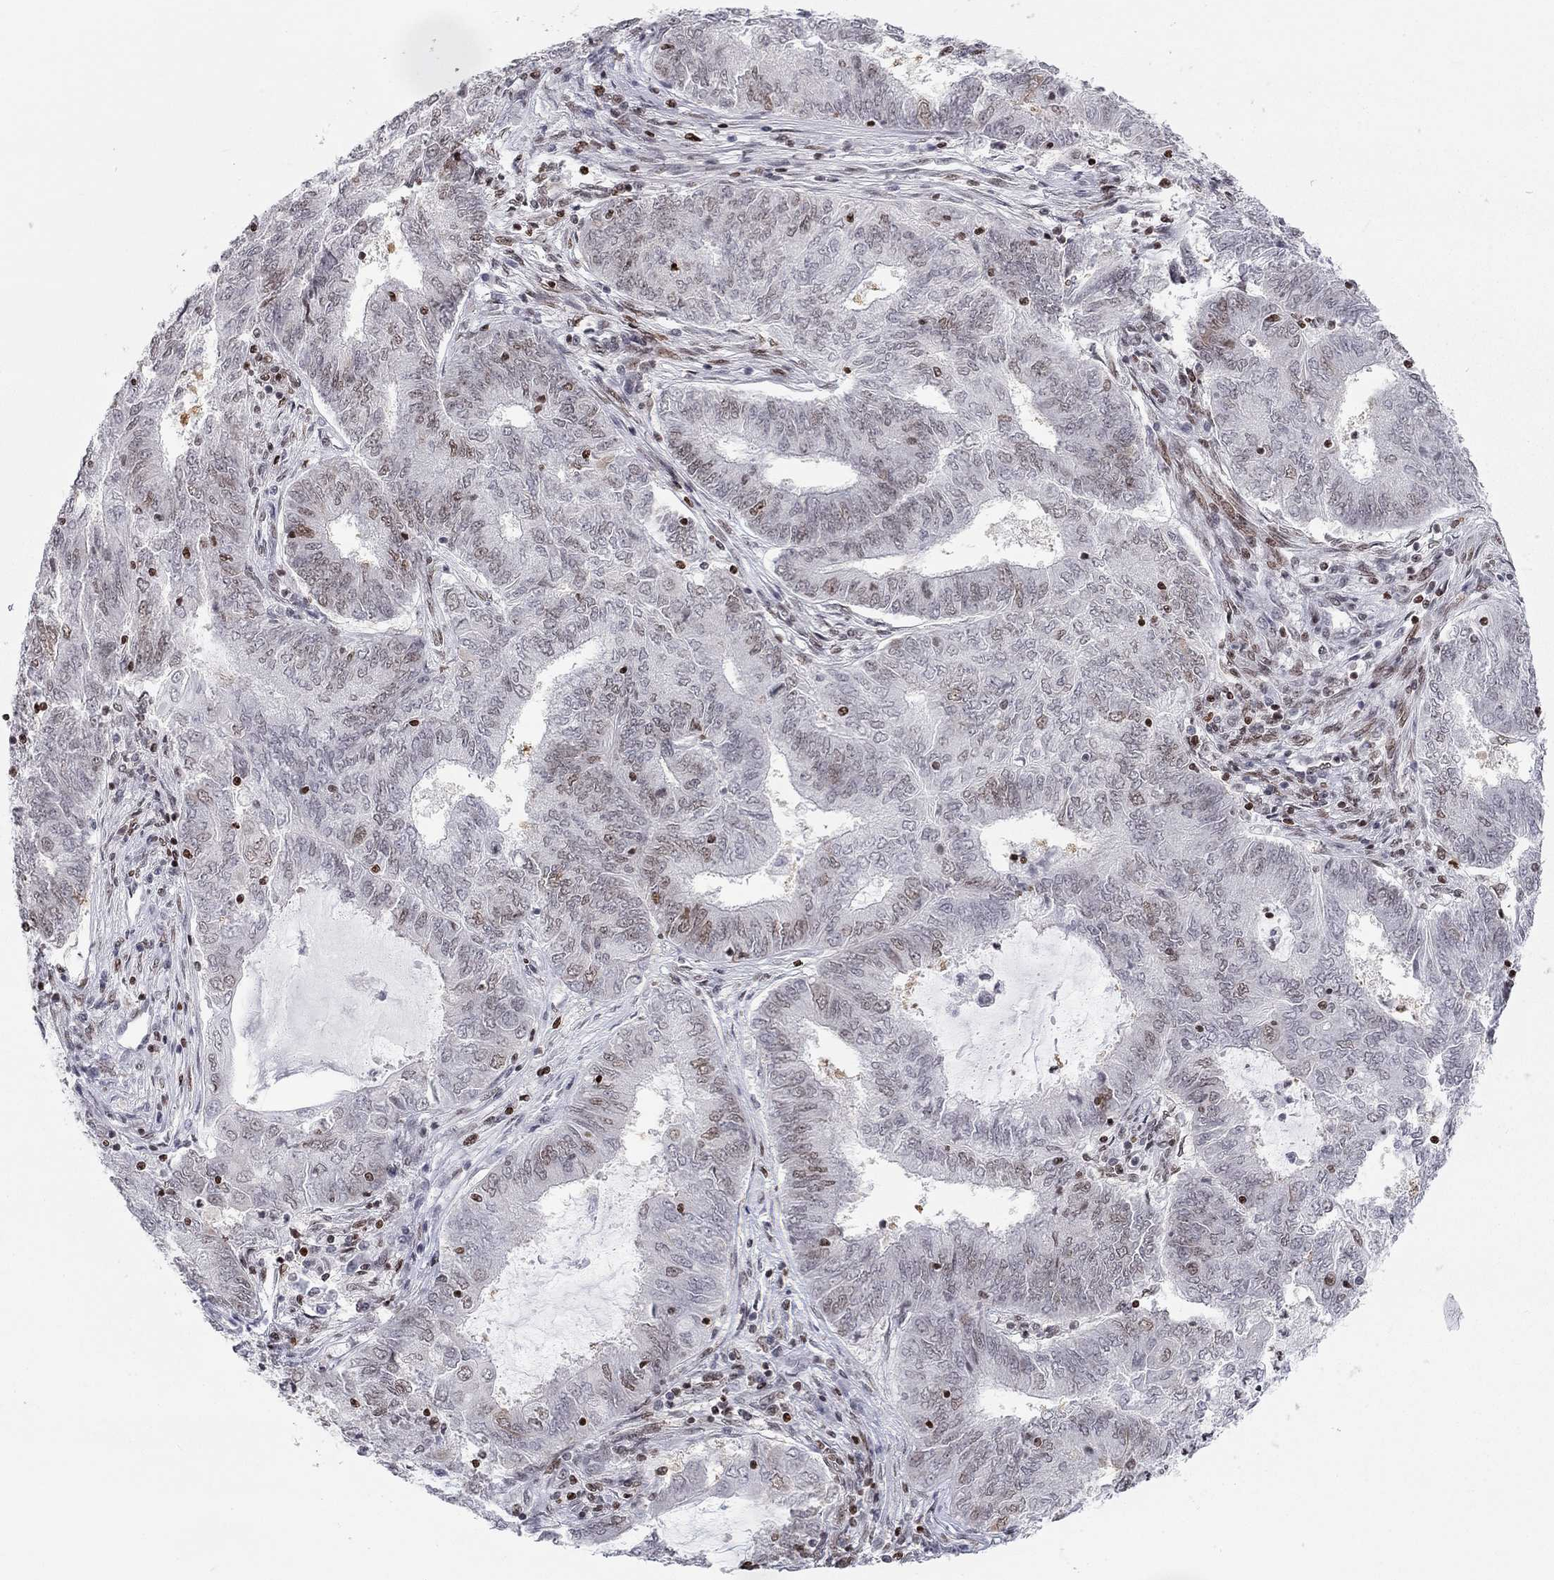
{"staining": {"intensity": "weak", "quantity": "<25%", "location": "nuclear"}, "tissue": "endometrial cancer", "cell_type": "Tumor cells", "image_type": "cancer", "snomed": [{"axis": "morphology", "description": "Adenocarcinoma, NOS"}, {"axis": "topography", "description": "Endometrium"}], "caption": "Immunohistochemistry (IHC) of human endometrial adenocarcinoma exhibits no expression in tumor cells.", "gene": "H2AX", "patient": {"sex": "female", "age": 62}}